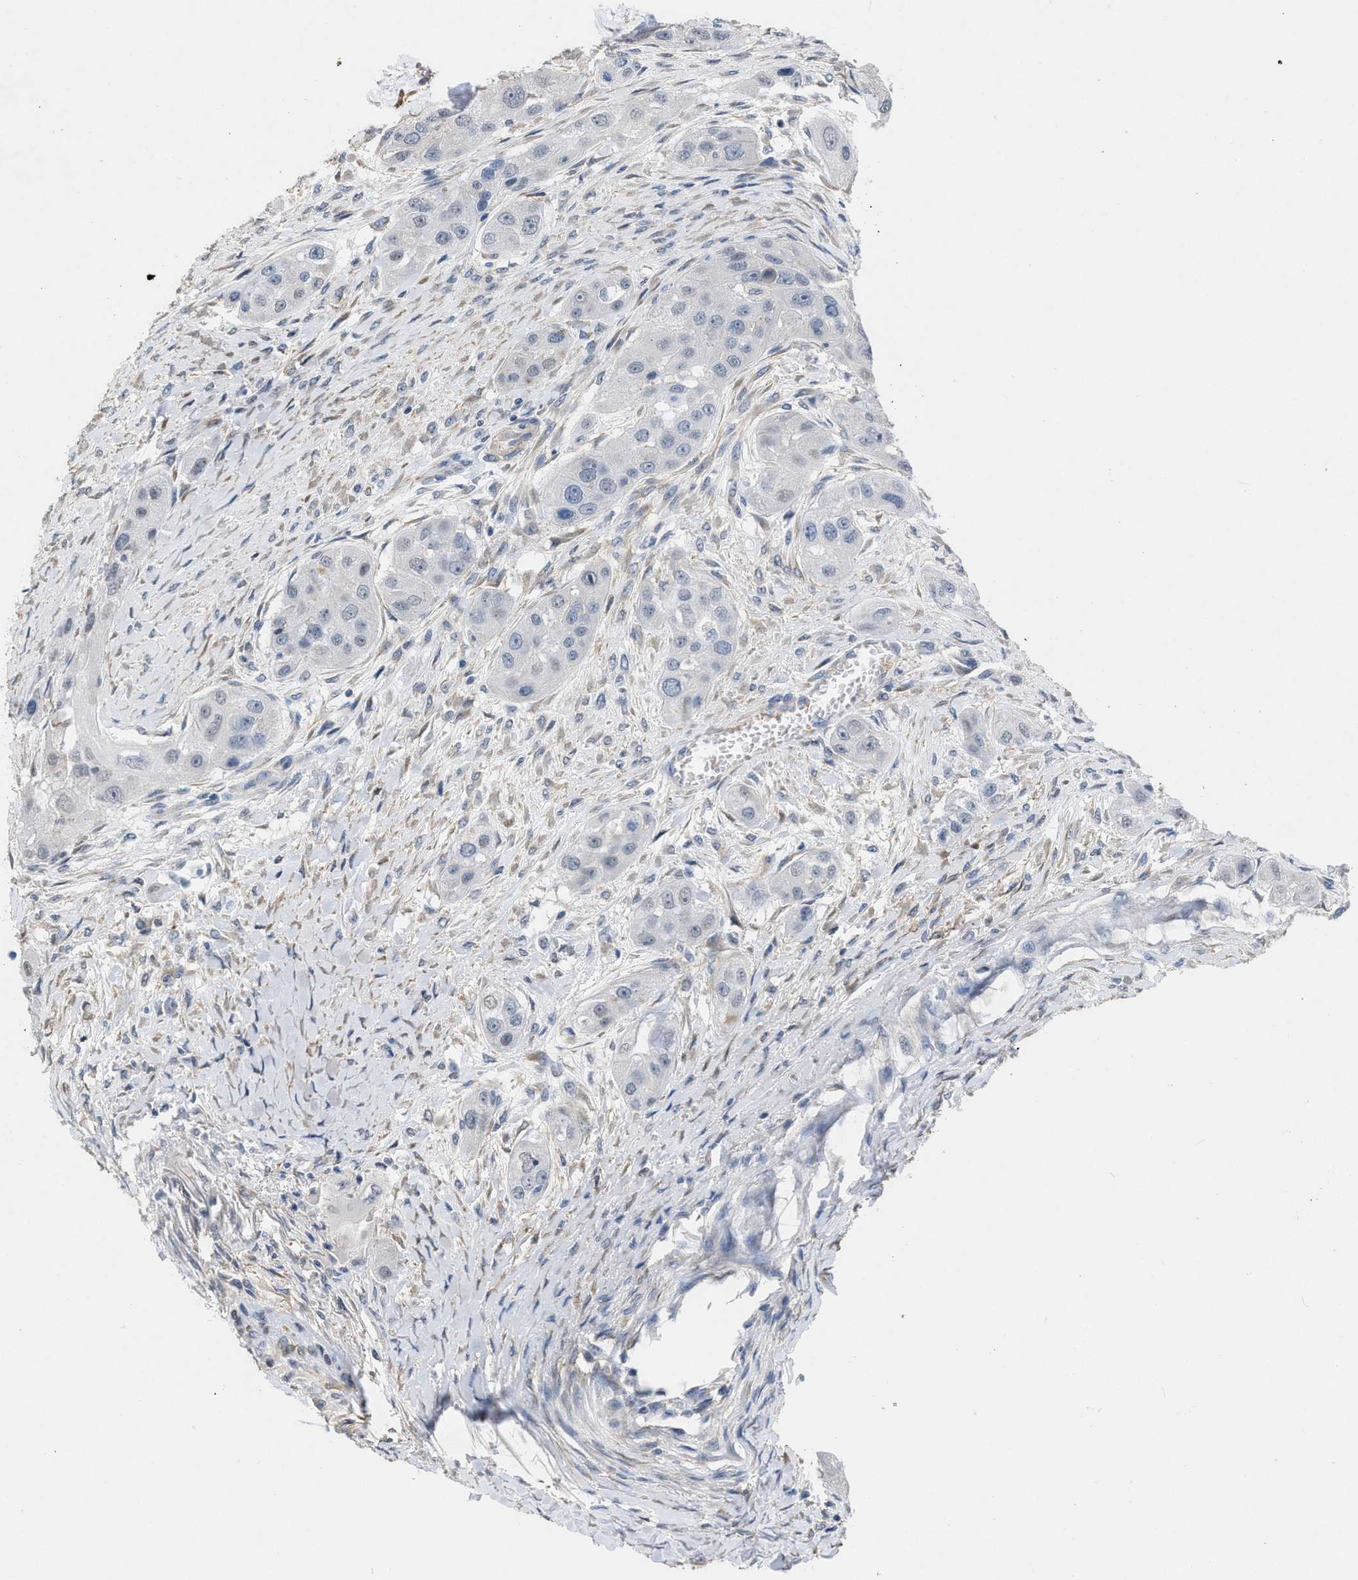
{"staining": {"intensity": "negative", "quantity": "none", "location": "none"}, "tissue": "head and neck cancer", "cell_type": "Tumor cells", "image_type": "cancer", "snomed": [{"axis": "morphology", "description": "Normal tissue, NOS"}, {"axis": "morphology", "description": "Squamous cell carcinoma, NOS"}, {"axis": "topography", "description": "Skeletal muscle"}, {"axis": "topography", "description": "Head-Neck"}], "caption": "High magnification brightfield microscopy of head and neck cancer (squamous cell carcinoma) stained with DAB (brown) and counterstained with hematoxylin (blue): tumor cells show no significant expression.", "gene": "TMEM131", "patient": {"sex": "male", "age": 51}}